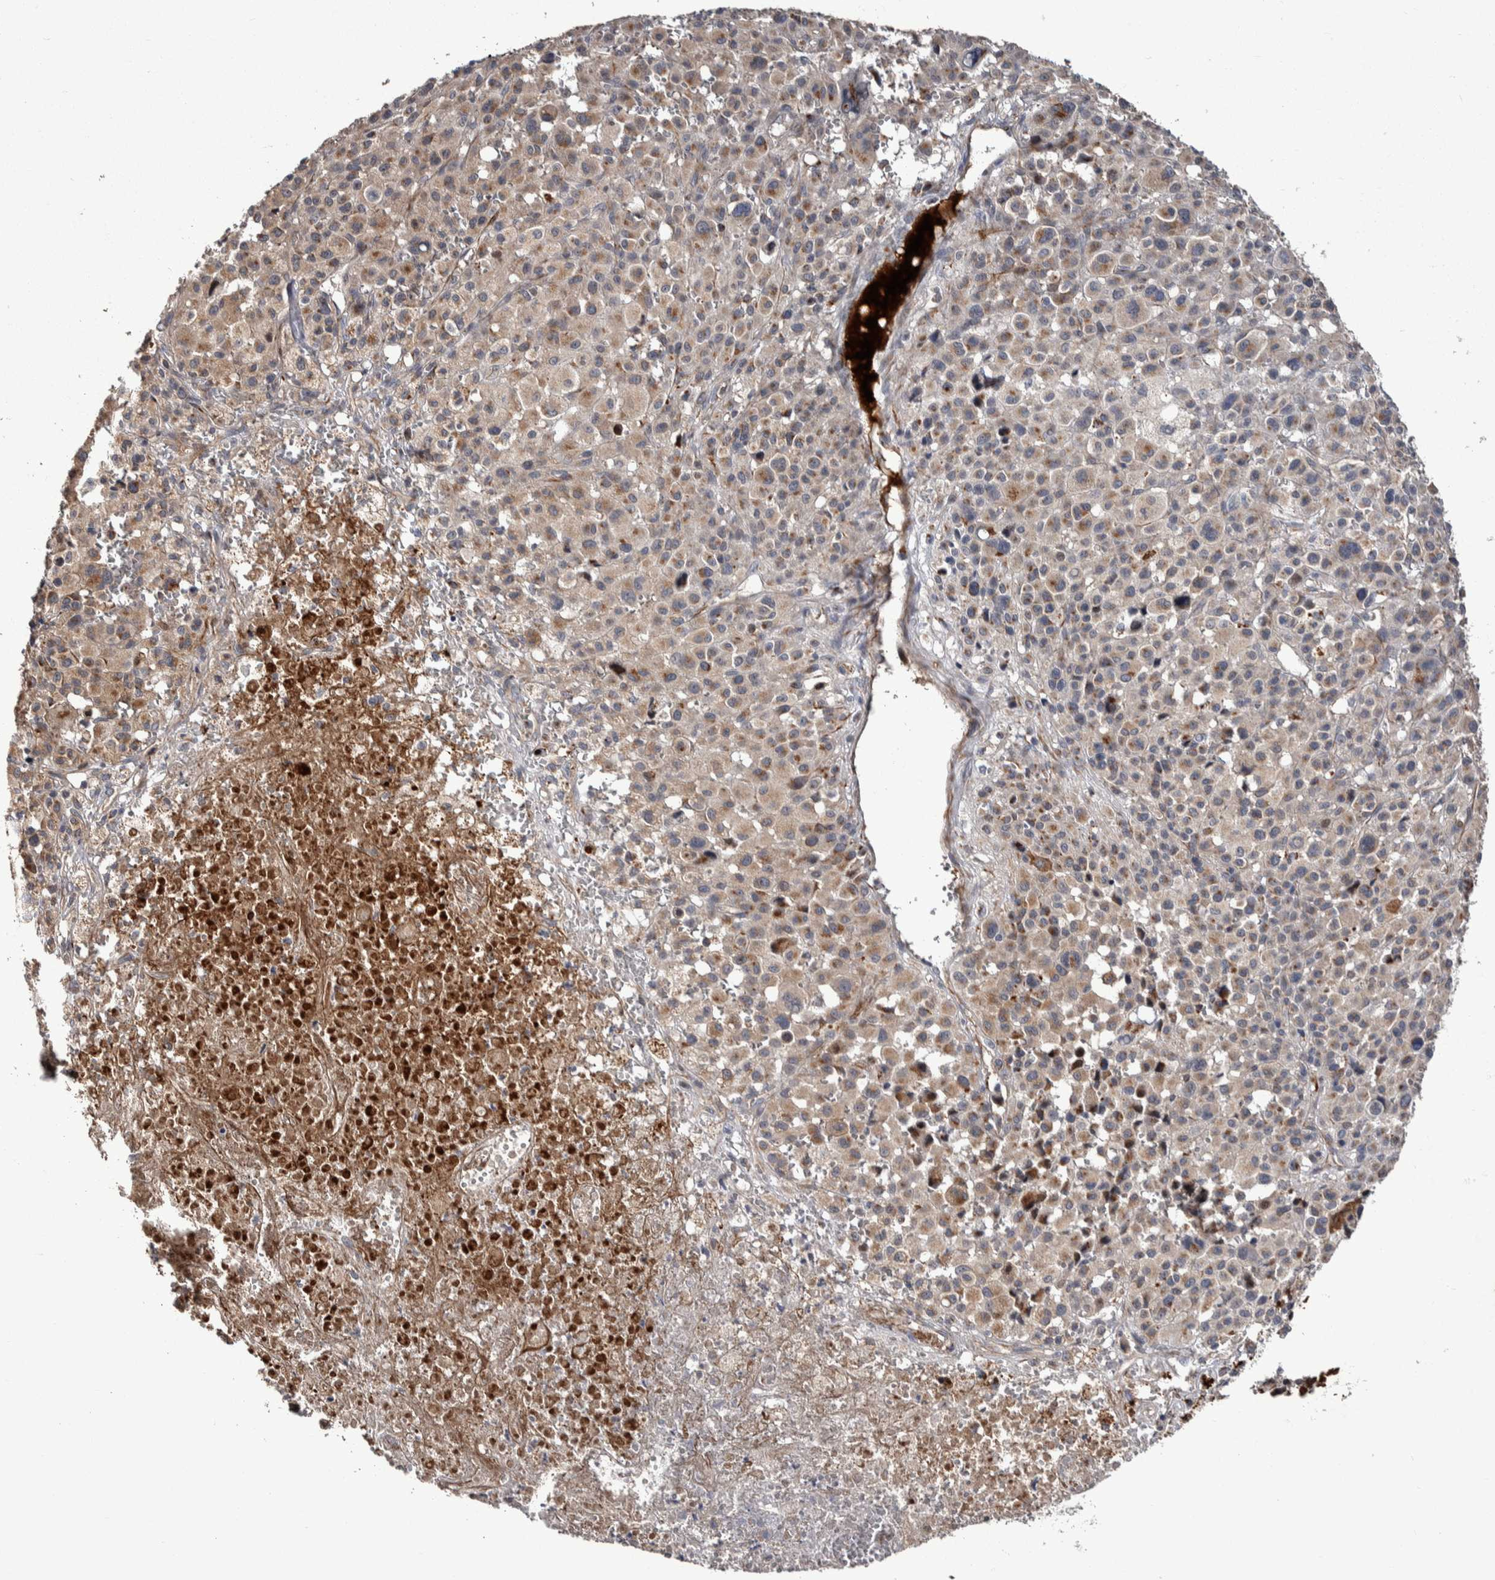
{"staining": {"intensity": "moderate", "quantity": "25%-75%", "location": "cytoplasmic/membranous"}, "tissue": "melanoma", "cell_type": "Tumor cells", "image_type": "cancer", "snomed": [{"axis": "morphology", "description": "Malignant melanoma, Metastatic site"}, {"axis": "topography", "description": "Skin"}], "caption": "Immunohistochemical staining of human melanoma exhibits medium levels of moderate cytoplasmic/membranous protein staining in approximately 25%-75% of tumor cells. The staining was performed using DAB to visualize the protein expression in brown, while the nuclei were stained in blue with hematoxylin (Magnification: 20x).", "gene": "CANT1", "patient": {"sex": "female", "age": 74}}